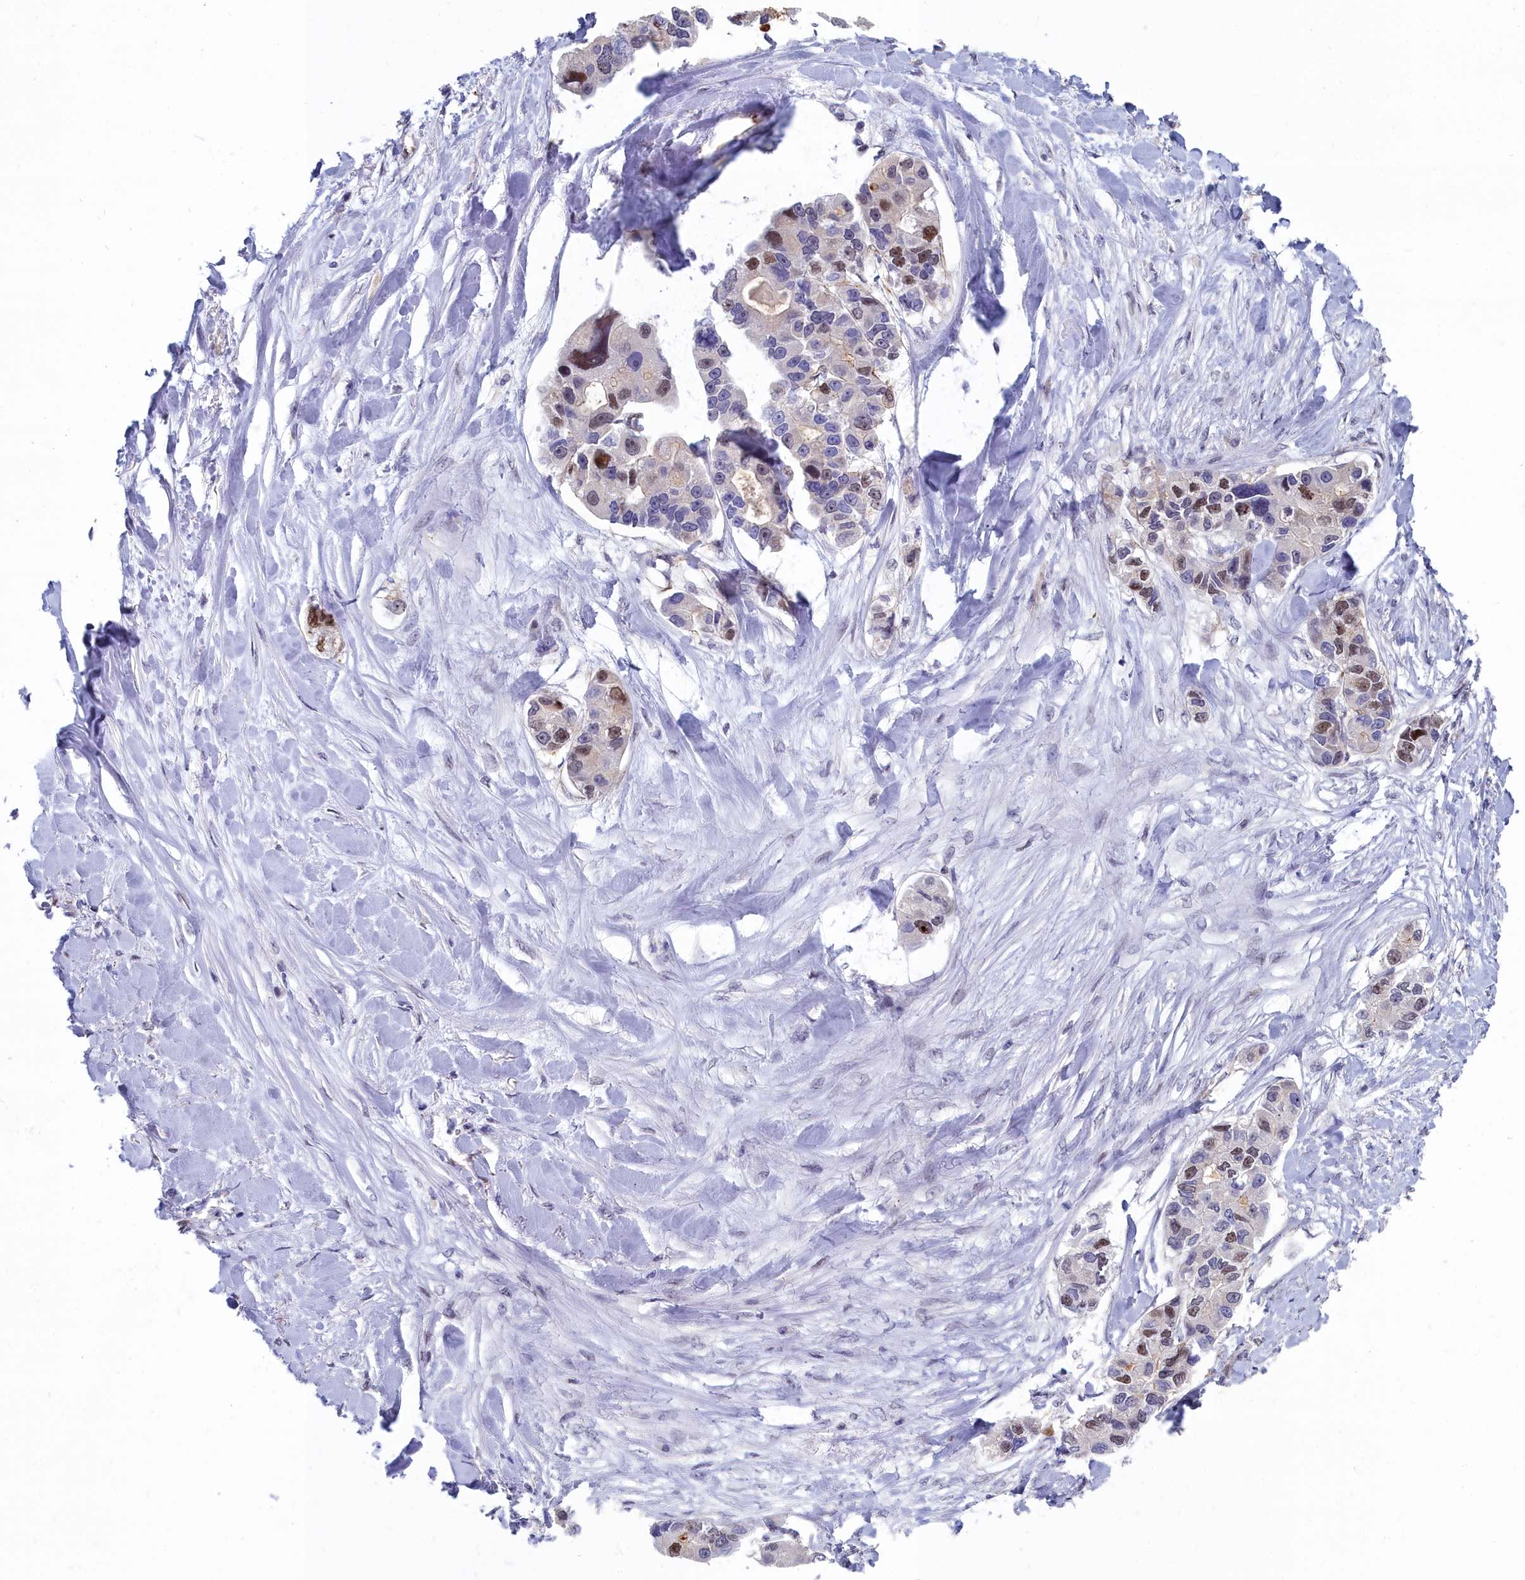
{"staining": {"intensity": "moderate", "quantity": "<25%", "location": "nuclear"}, "tissue": "lung cancer", "cell_type": "Tumor cells", "image_type": "cancer", "snomed": [{"axis": "morphology", "description": "Adenocarcinoma, NOS"}, {"axis": "topography", "description": "Lung"}], "caption": "Protein staining of lung cancer tissue shows moderate nuclear positivity in about <25% of tumor cells.", "gene": "RPS27A", "patient": {"sex": "female", "age": 54}}